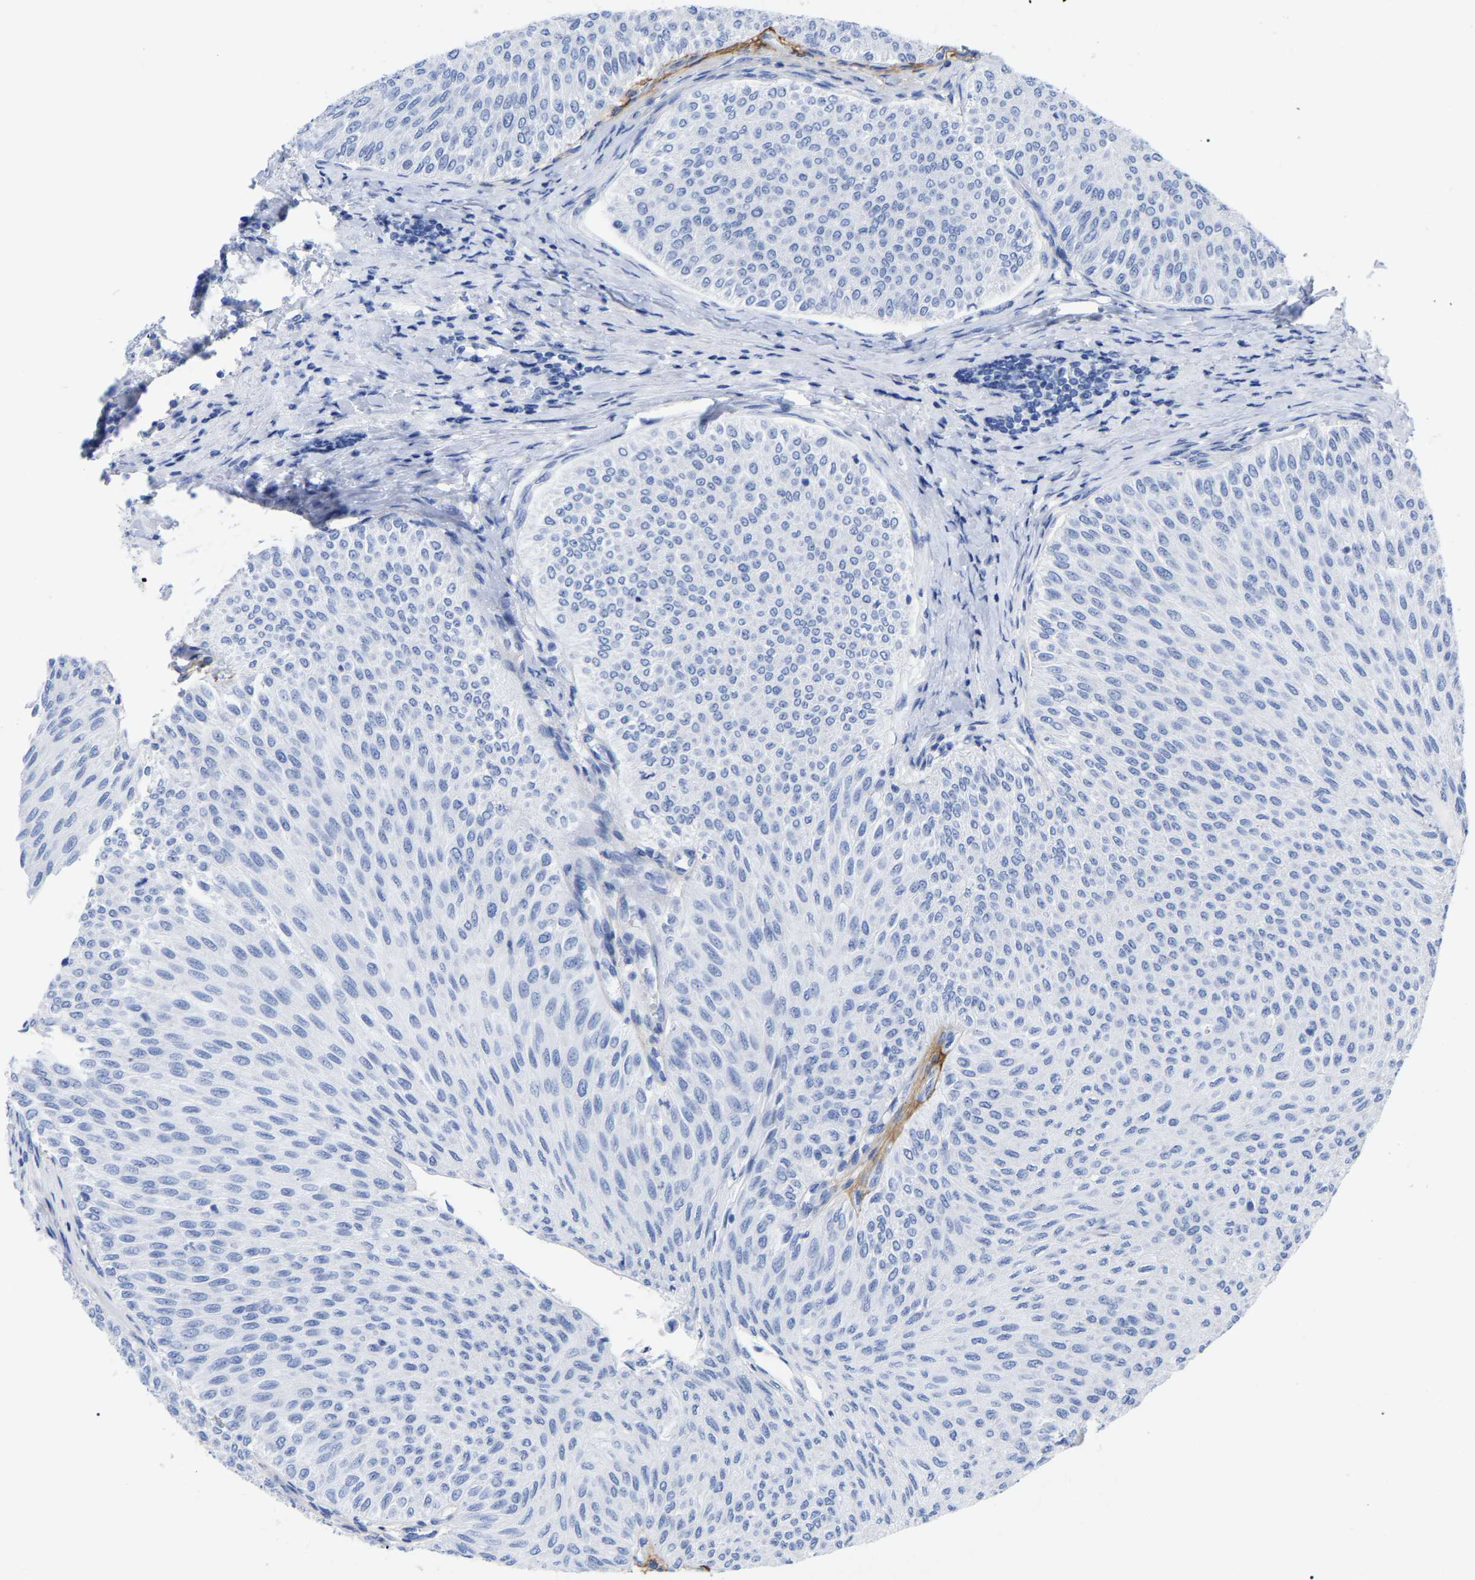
{"staining": {"intensity": "negative", "quantity": "none", "location": "none"}, "tissue": "urothelial cancer", "cell_type": "Tumor cells", "image_type": "cancer", "snomed": [{"axis": "morphology", "description": "Urothelial carcinoma, Low grade"}, {"axis": "topography", "description": "Urinary bladder"}], "caption": "DAB (3,3'-diaminobenzidine) immunohistochemical staining of urothelial cancer shows no significant positivity in tumor cells.", "gene": "HAPLN1", "patient": {"sex": "male", "age": 78}}